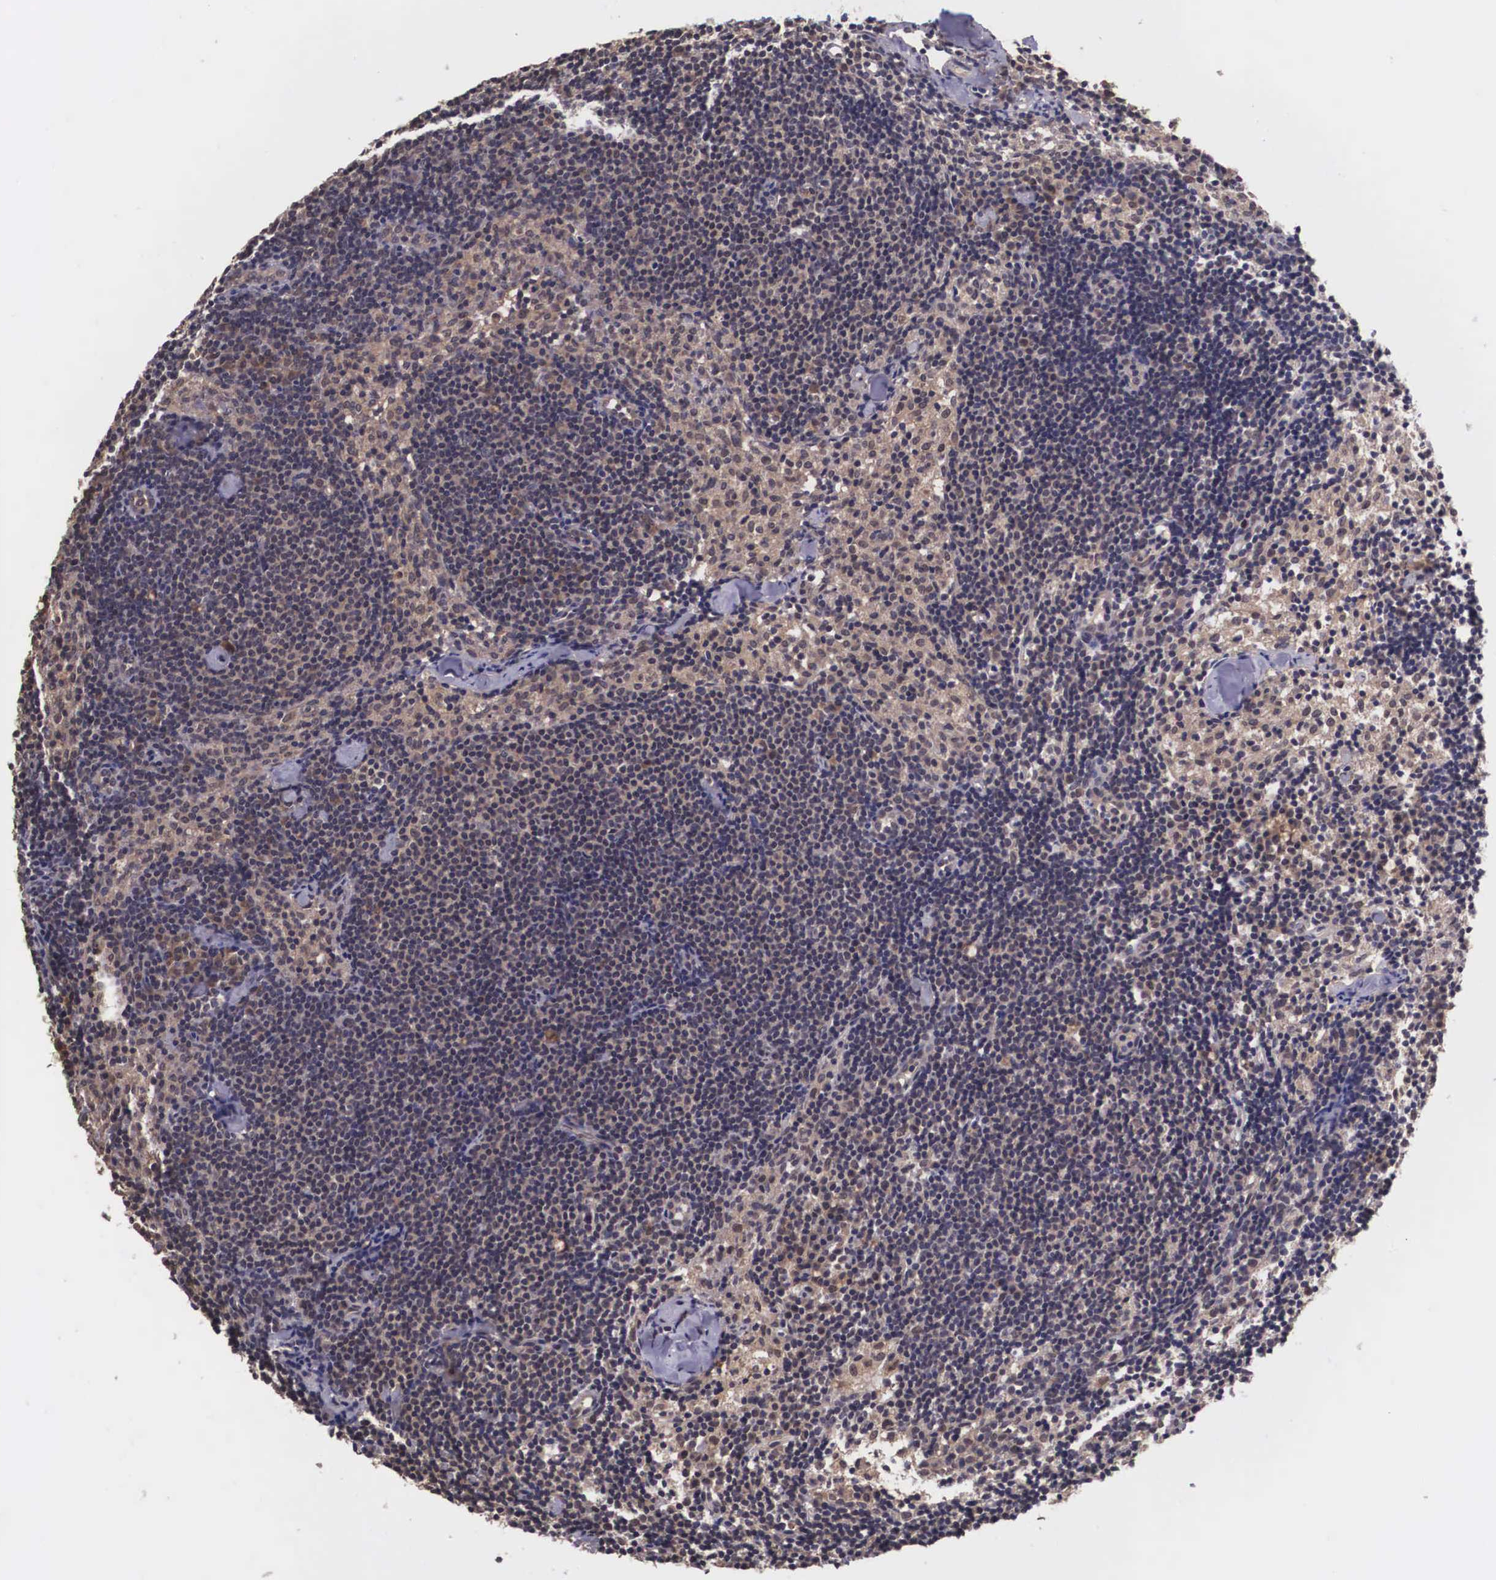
{"staining": {"intensity": "negative", "quantity": "none", "location": "none"}, "tissue": "lymph node", "cell_type": "Germinal center cells", "image_type": "normal", "snomed": [{"axis": "morphology", "description": "Normal tissue, NOS"}, {"axis": "topography", "description": "Lymph node"}], "caption": "This is an immunohistochemistry micrograph of unremarkable human lymph node. There is no expression in germinal center cells.", "gene": "VASH1", "patient": {"sex": "female", "age": 35}}